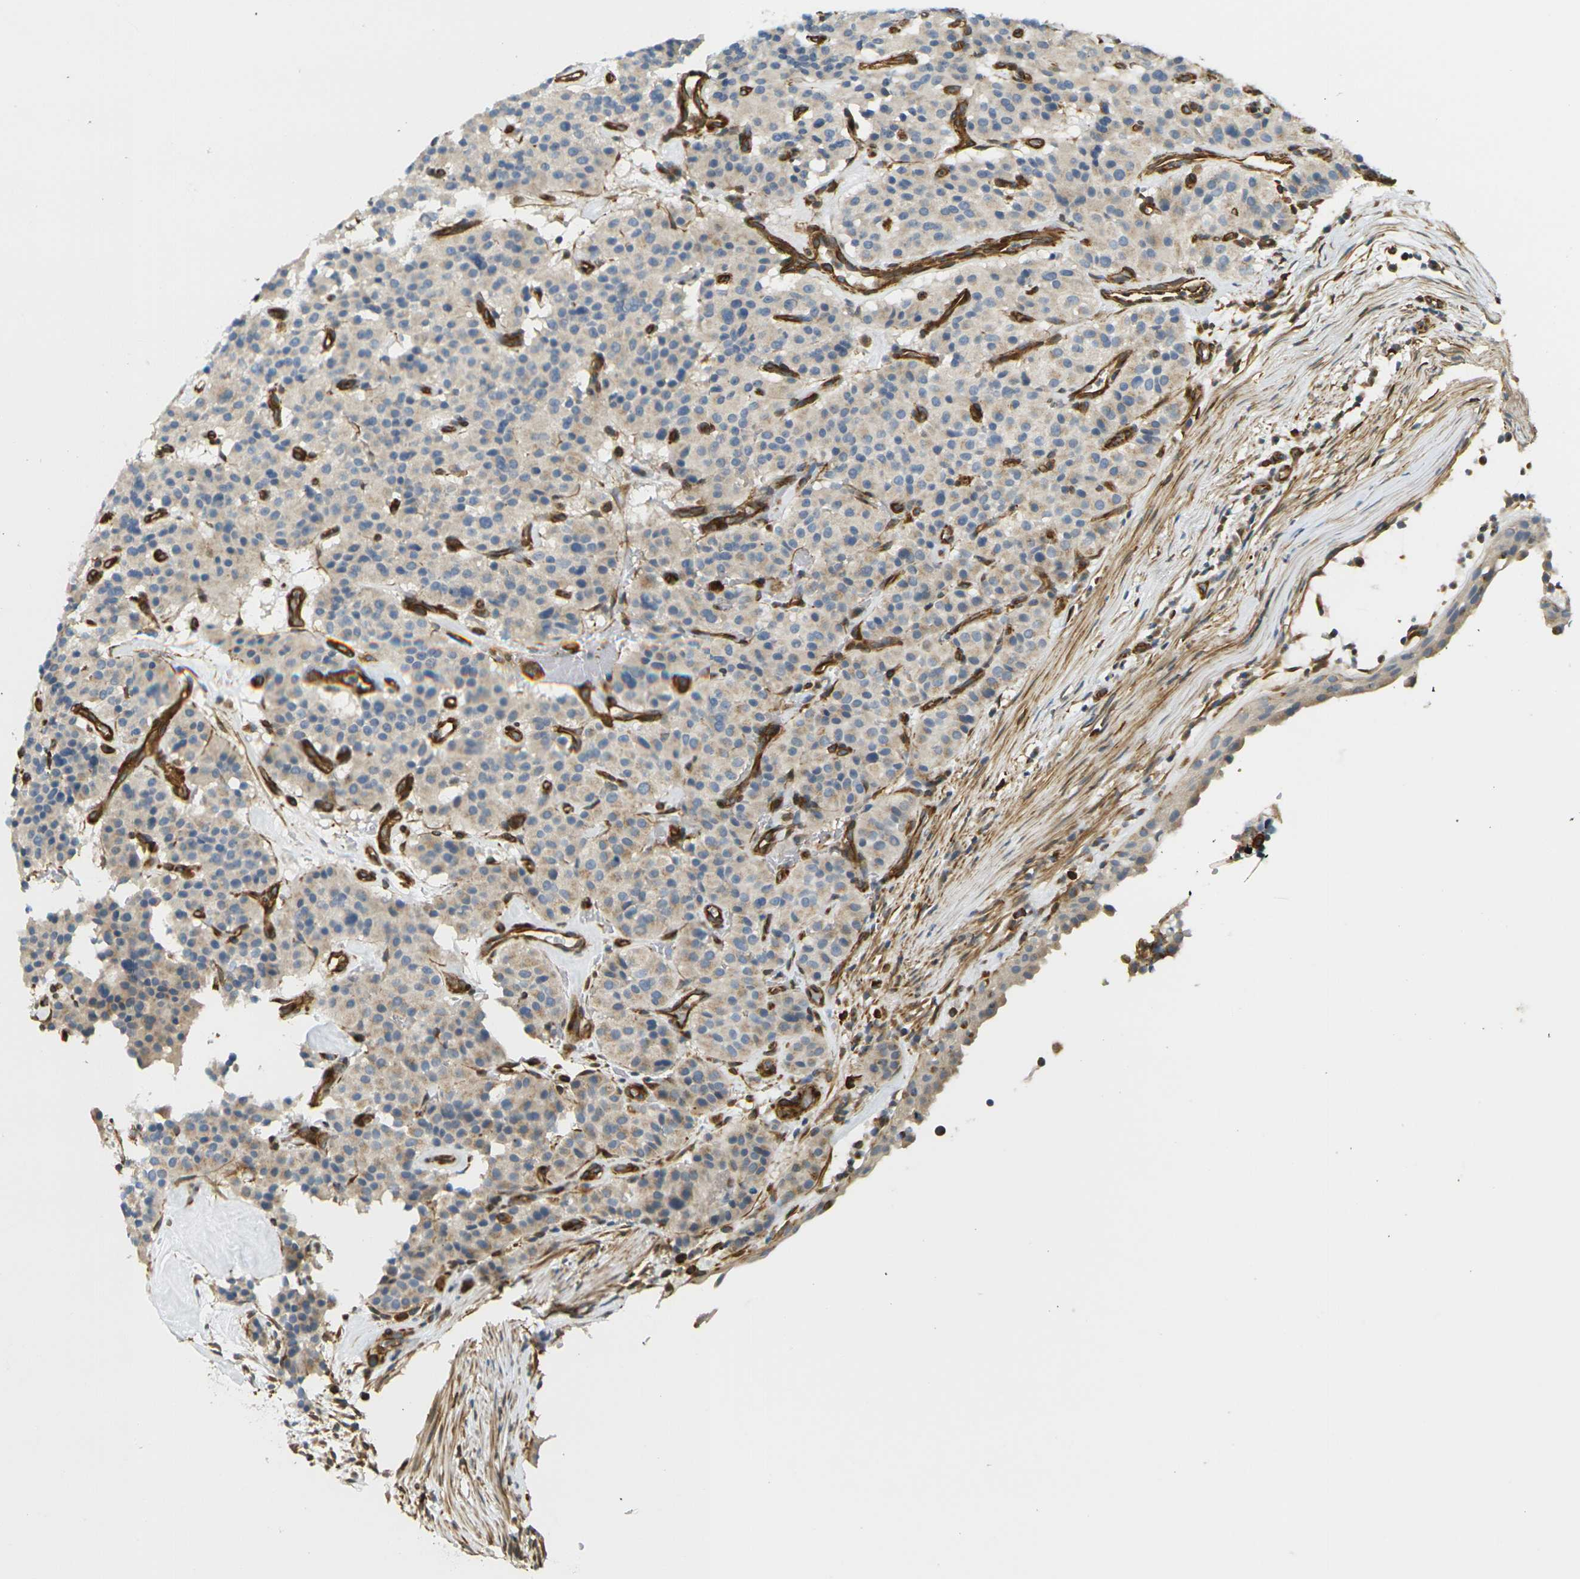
{"staining": {"intensity": "weak", "quantity": "<25%", "location": "cytoplasmic/membranous"}, "tissue": "carcinoid", "cell_type": "Tumor cells", "image_type": "cancer", "snomed": [{"axis": "morphology", "description": "Carcinoid, malignant, NOS"}, {"axis": "topography", "description": "Lung"}], "caption": "High magnification brightfield microscopy of carcinoid (malignant) stained with DAB (3,3'-diaminobenzidine) (brown) and counterstained with hematoxylin (blue): tumor cells show no significant expression.", "gene": "CYTH3", "patient": {"sex": "male", "age": 30}}